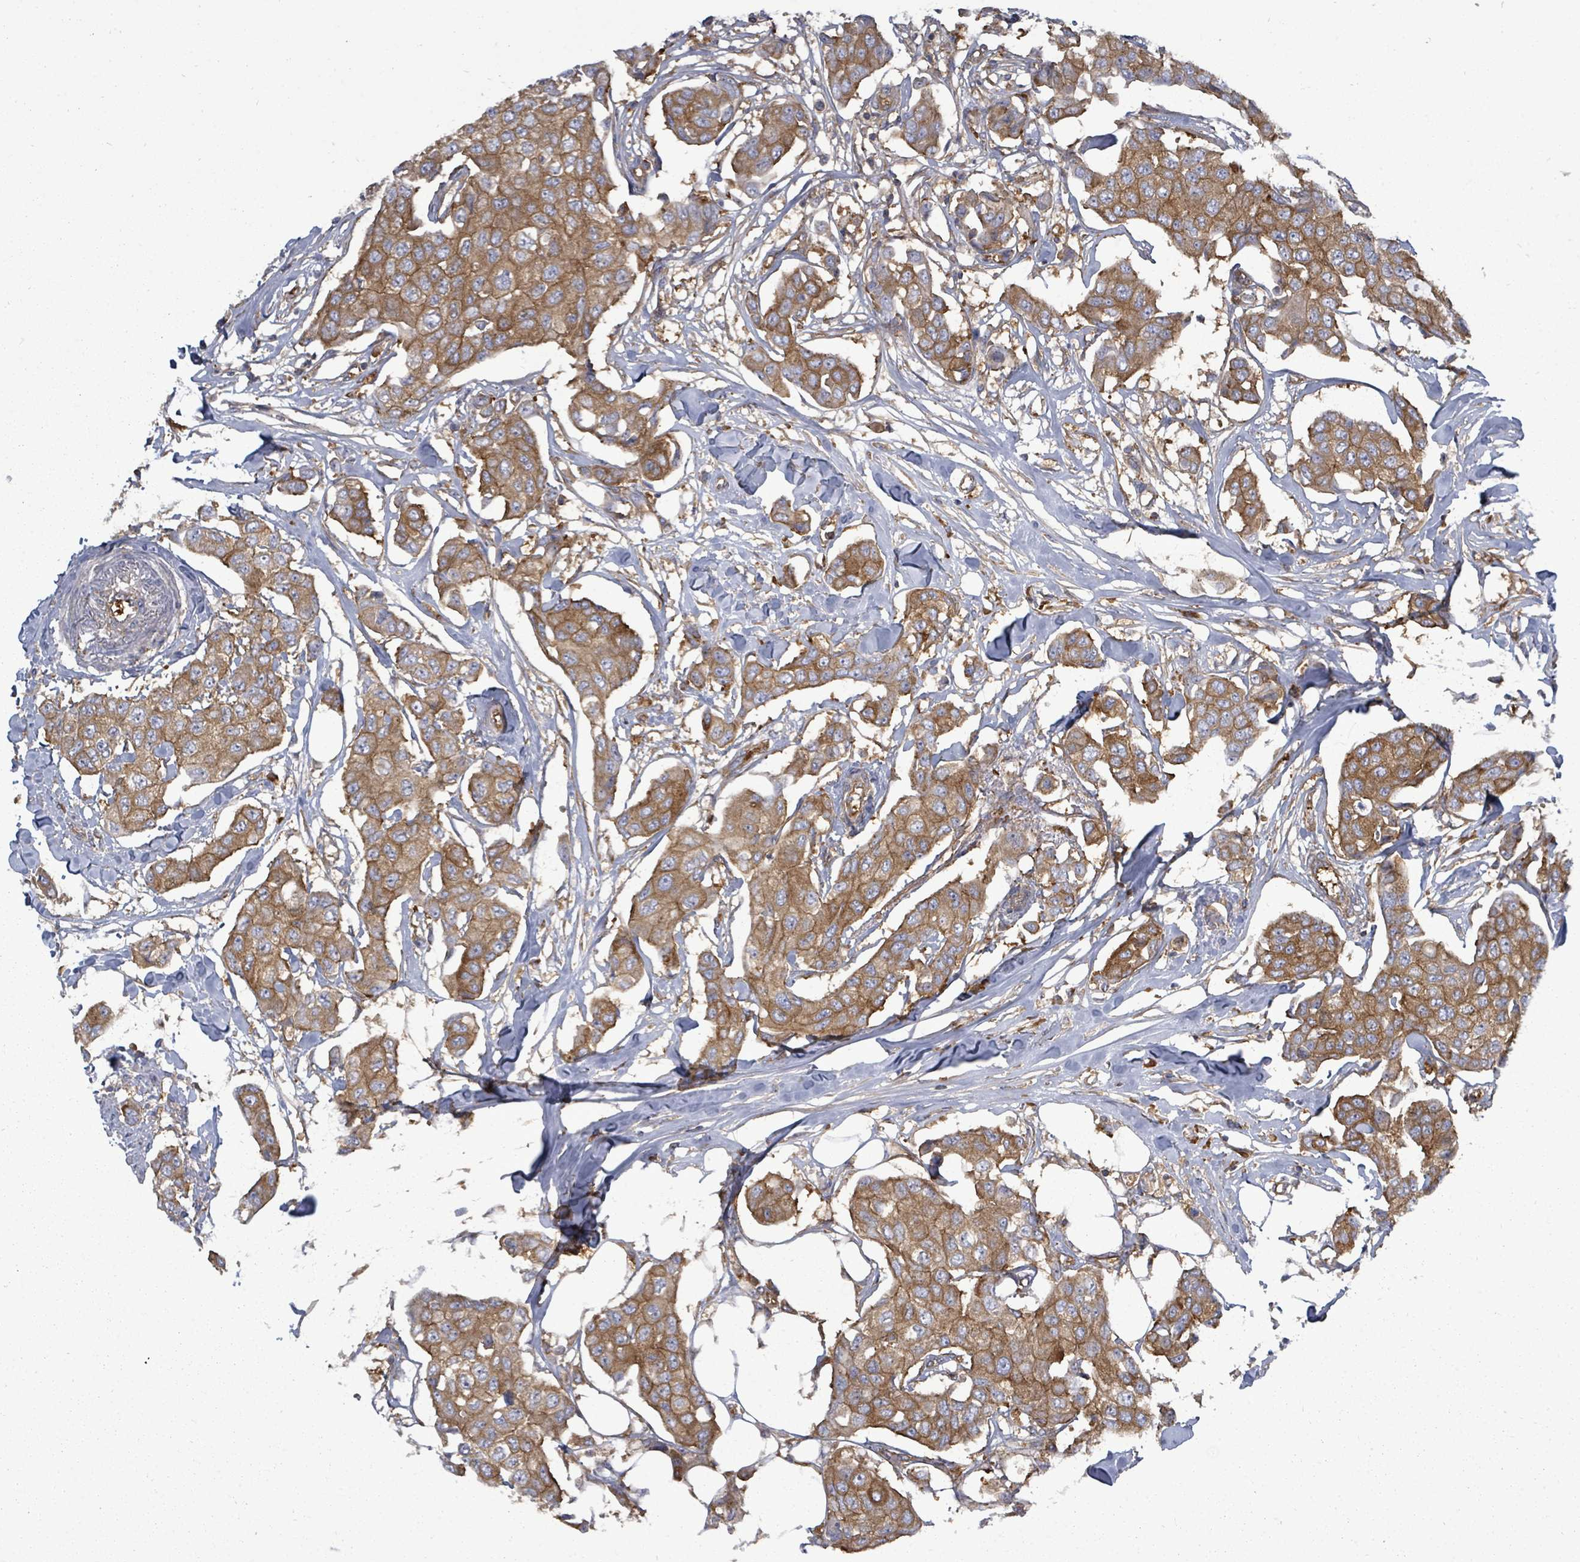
{"staining": {"intensity": "moderate", "quantity": ">75%", "location": "cytoplasmic/membranous"}, "tissue": "breast cancer", "cell_type": "Tumor cells", "image_type": "cancer", "snomed": [{"axis": "morphology", "description": "Duct carcinoma"}, {"axis": "topography", "description": "Breast"}, {"axis": "topography", "description": "Lymph node"}], "caption": "A high-resolution micrograph shows immunohistochemistry (IHC) staining of breast cancer (intraductal carcinoma), which exhibits moderate cytoplasmic/membranous staining in approximately >75% of tumor cells. (DAB = brown stain, brightfield microscopy at high magnification).", "gene": "EIF3C", "patient": {"sex": "female", "age": 80}}